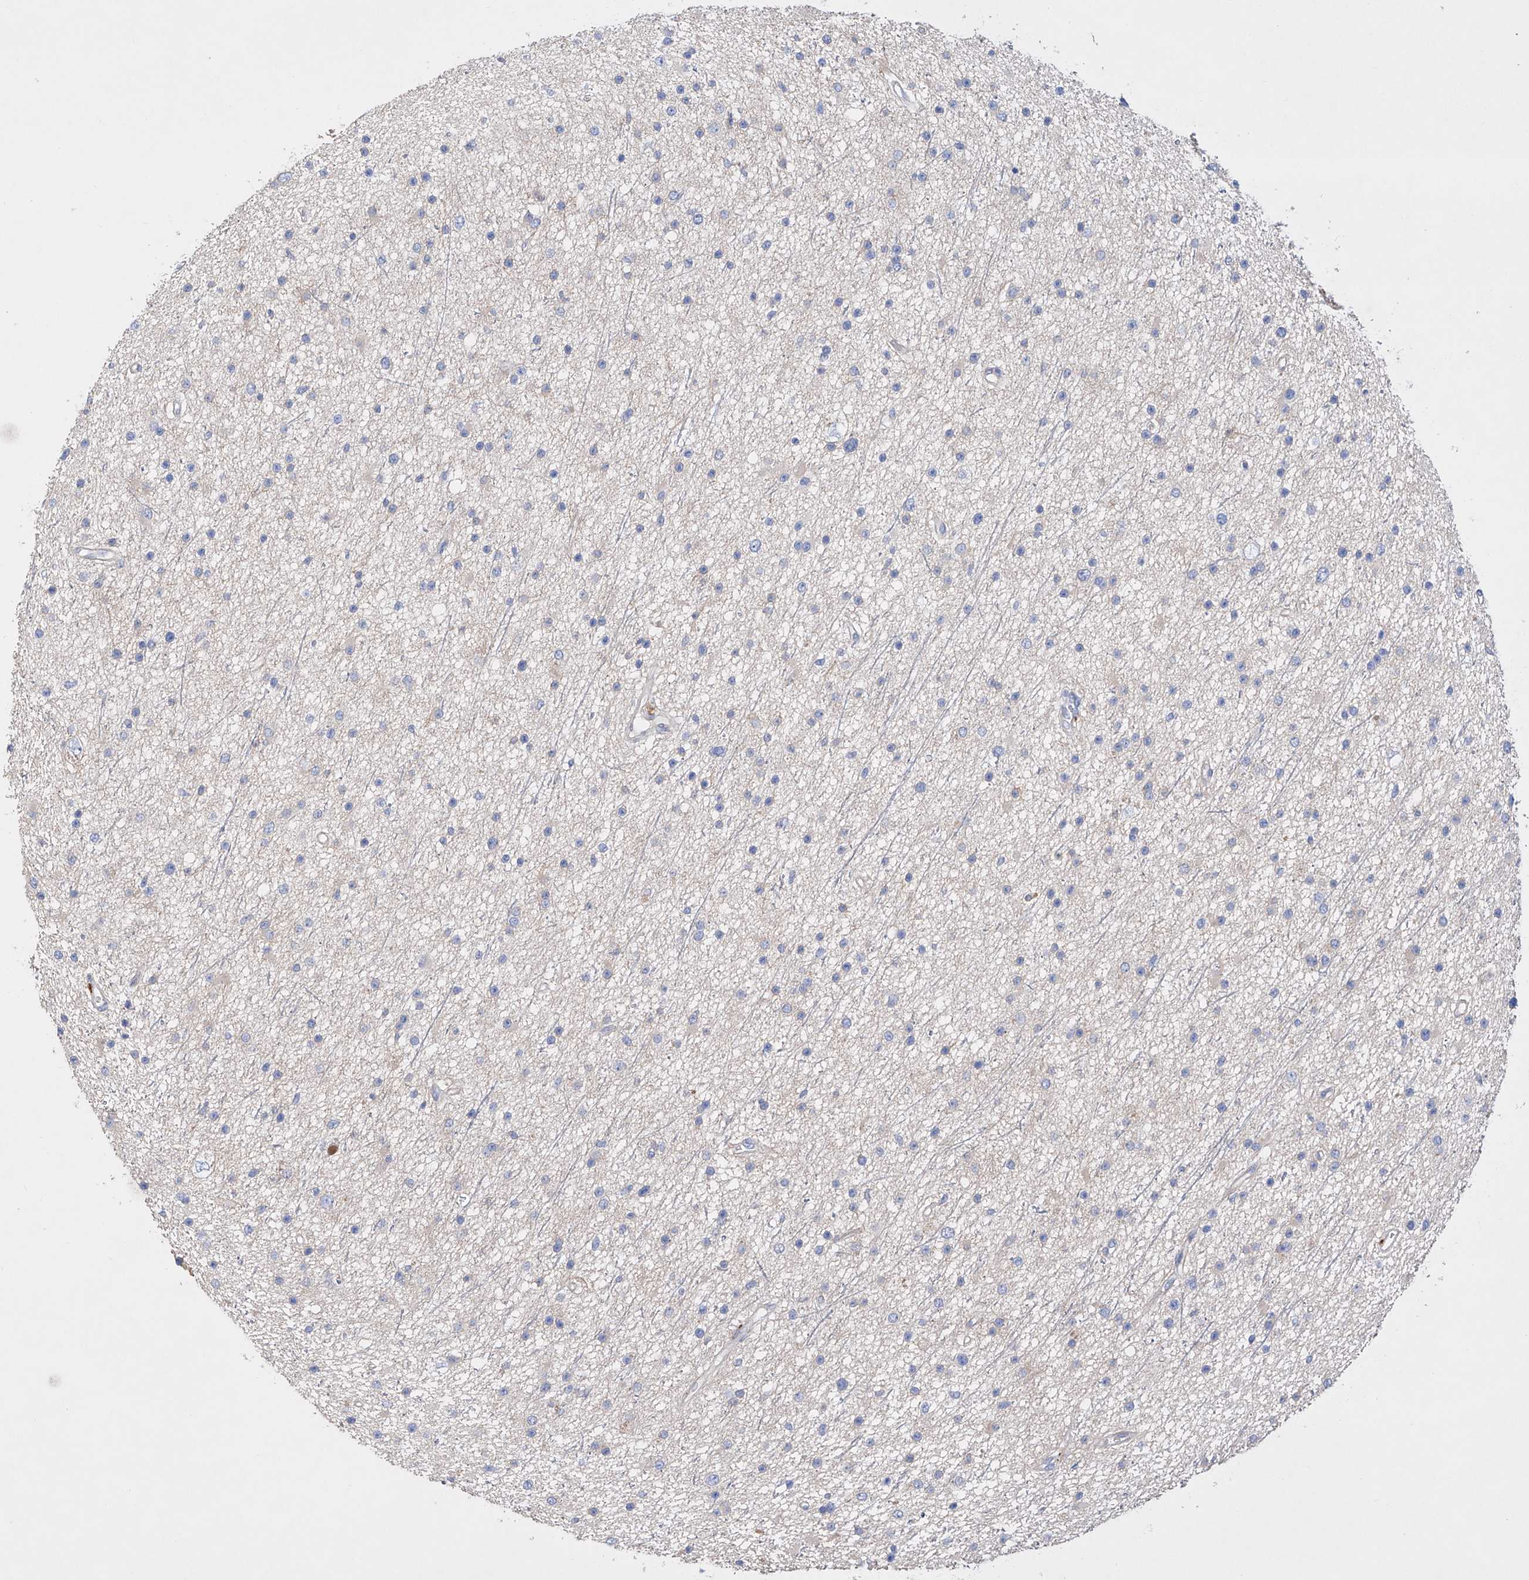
{"staining": {"intensity": "negative", "quantity": "none", "location": "none"}, "tissue": "glioma", "cell_type": "Tumor cells", "image_type": "cancer", "snomed": [{"axis": "morphology", "description": "Glioma, malignant, Low grade"}, {"axis": "topography", "description": "Cerebral cortex"}], "caption": "This is an immunohistochemistry (IHC) photomicrograph of human low-grade glioma (malignant). There is no expression in tumor cells.", "gene": "AFG1L", "patient": {"sex": "female", "age": 39}}